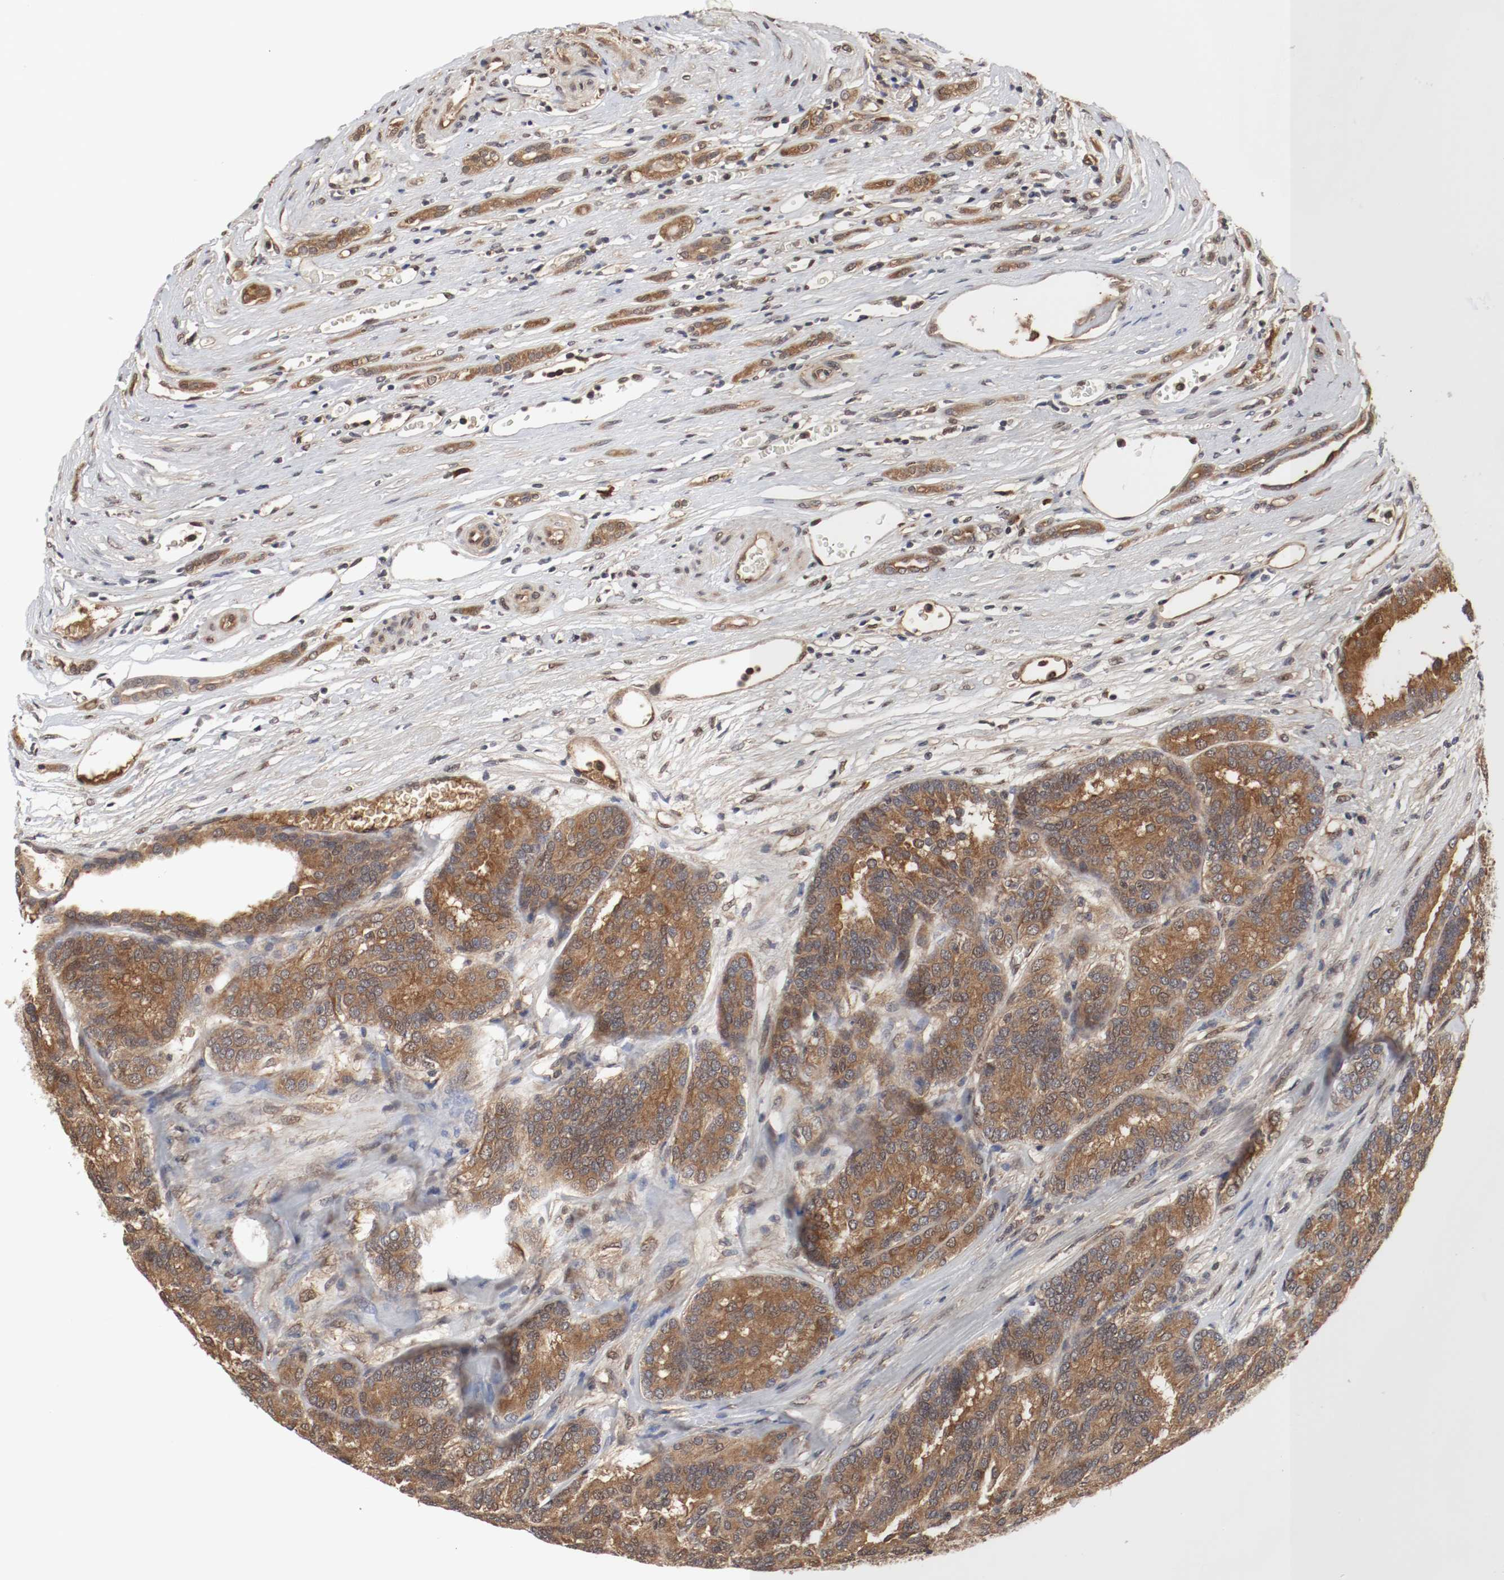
{"staining": {"intensity": "strong", "quantity": ">75%", "location": "cytoplasmic/membranous"}, "tissue": "renal cancer", "cell_type": "Tumor cells", "image_type": "cancer", "snomed": [{"axis": "morphology", "description": "Adenocarcinoma, NOS"}, {"axis": "topography", "description": "Kidney"}], "caption": "DAB immunohistochemical staining of renal adenocarcinoma demonstrates strong cytoplasmic/membranous protein staining in about >75% of tumor cells.", "gene": "AFG3L2", "patient": {"sex": "male", "age": 46}}